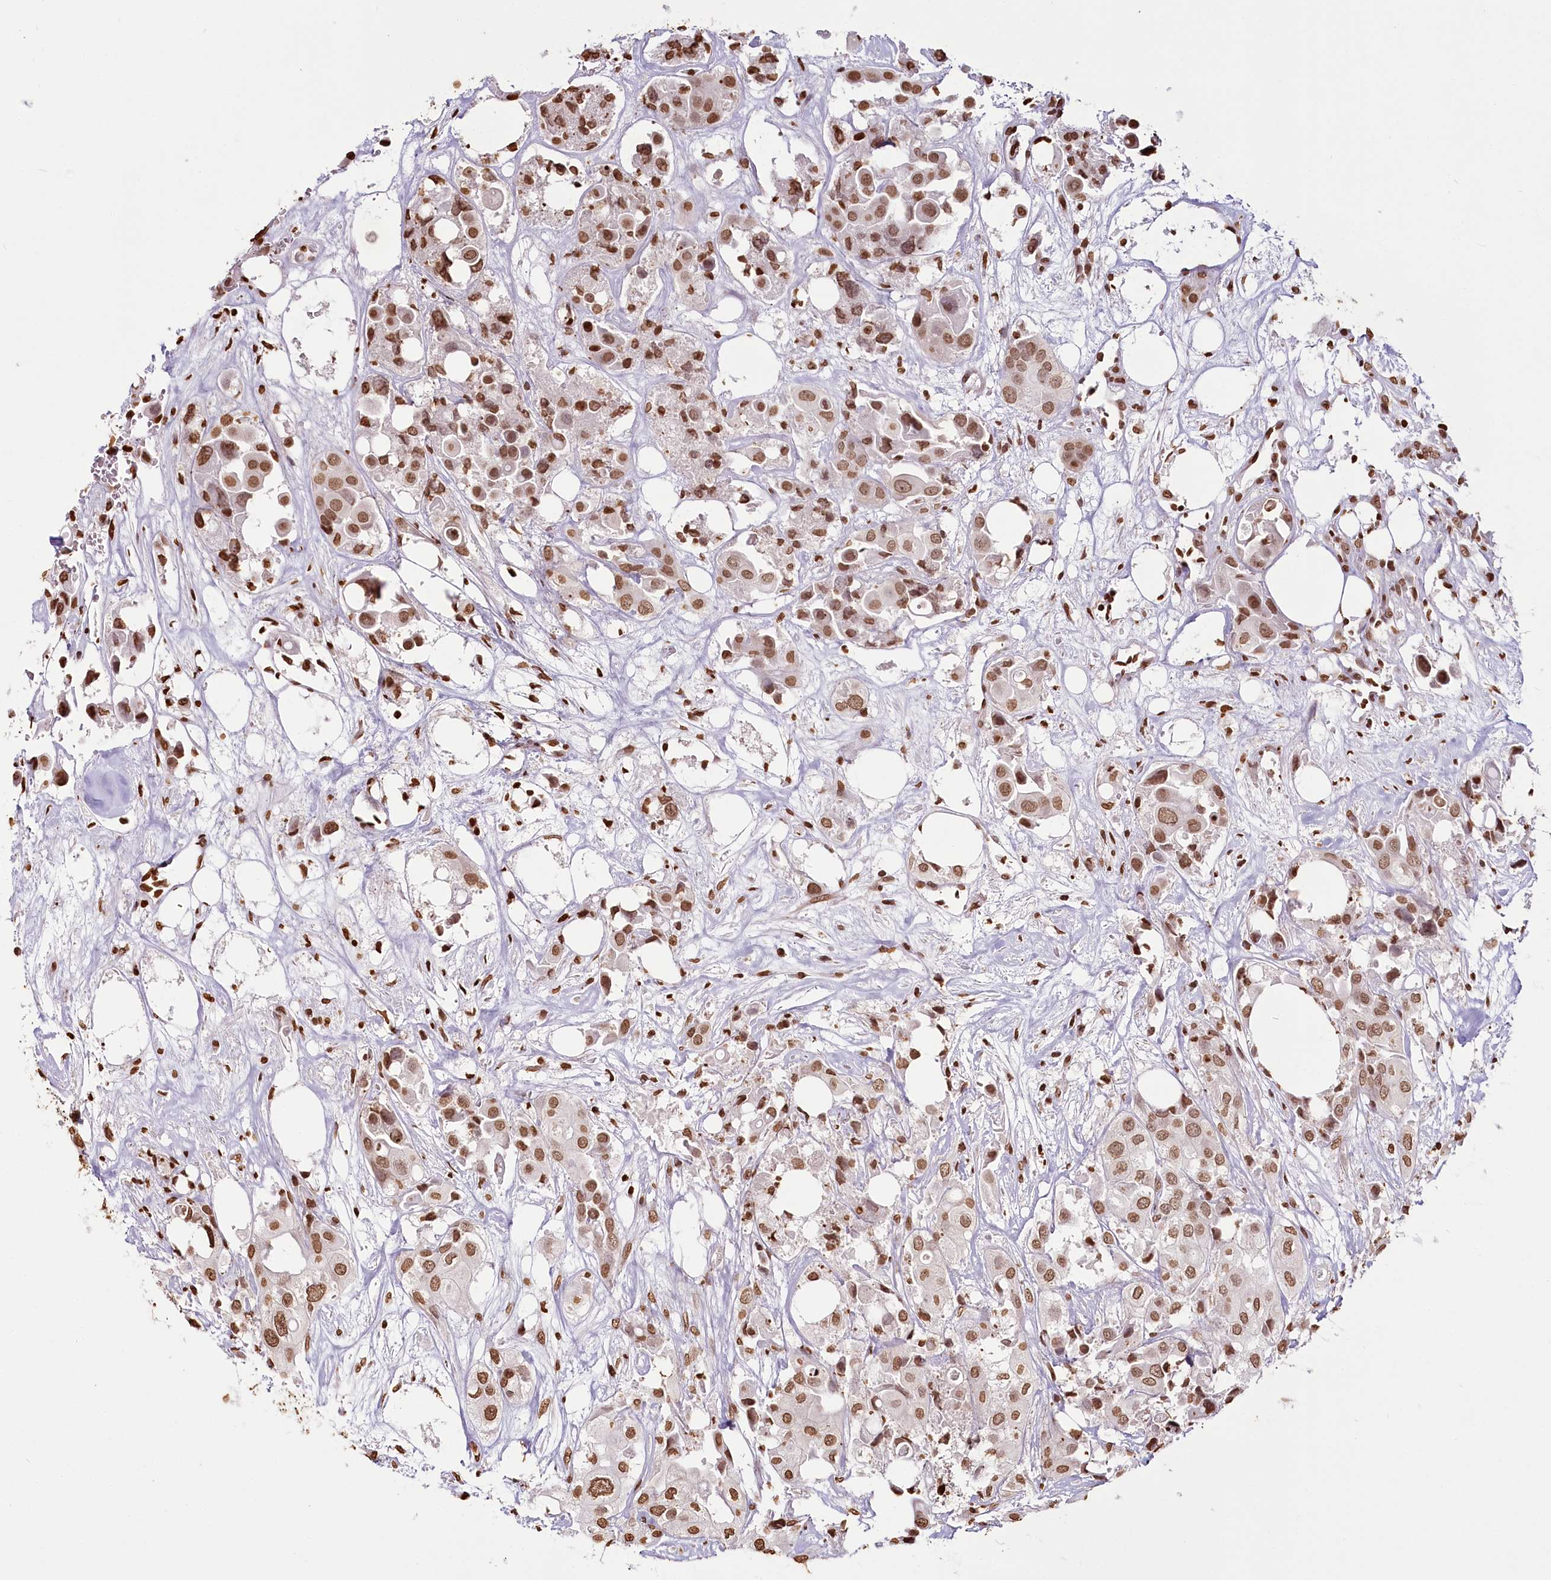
{"staining": {"intensity": "moderate", "quantity": ">75%", "location": "nuclear"}, "tissue": "urothelial cancer", "cell_type": "Tumor cells", "image_type": "cancer", "snomed": [{"axis": "morphology", "description": "Urothelial carcinoma, High grade"}, {"axis": "topography", "description": "Urinary bladder"}], "caption": "The immunohistochemical stain highlights moderate nuclear staining in tumor cells of urothelial carcinoma (high-grade) tissue.", "gene": "FAM13A", "patient": {"sex": "male", "age": 64}}